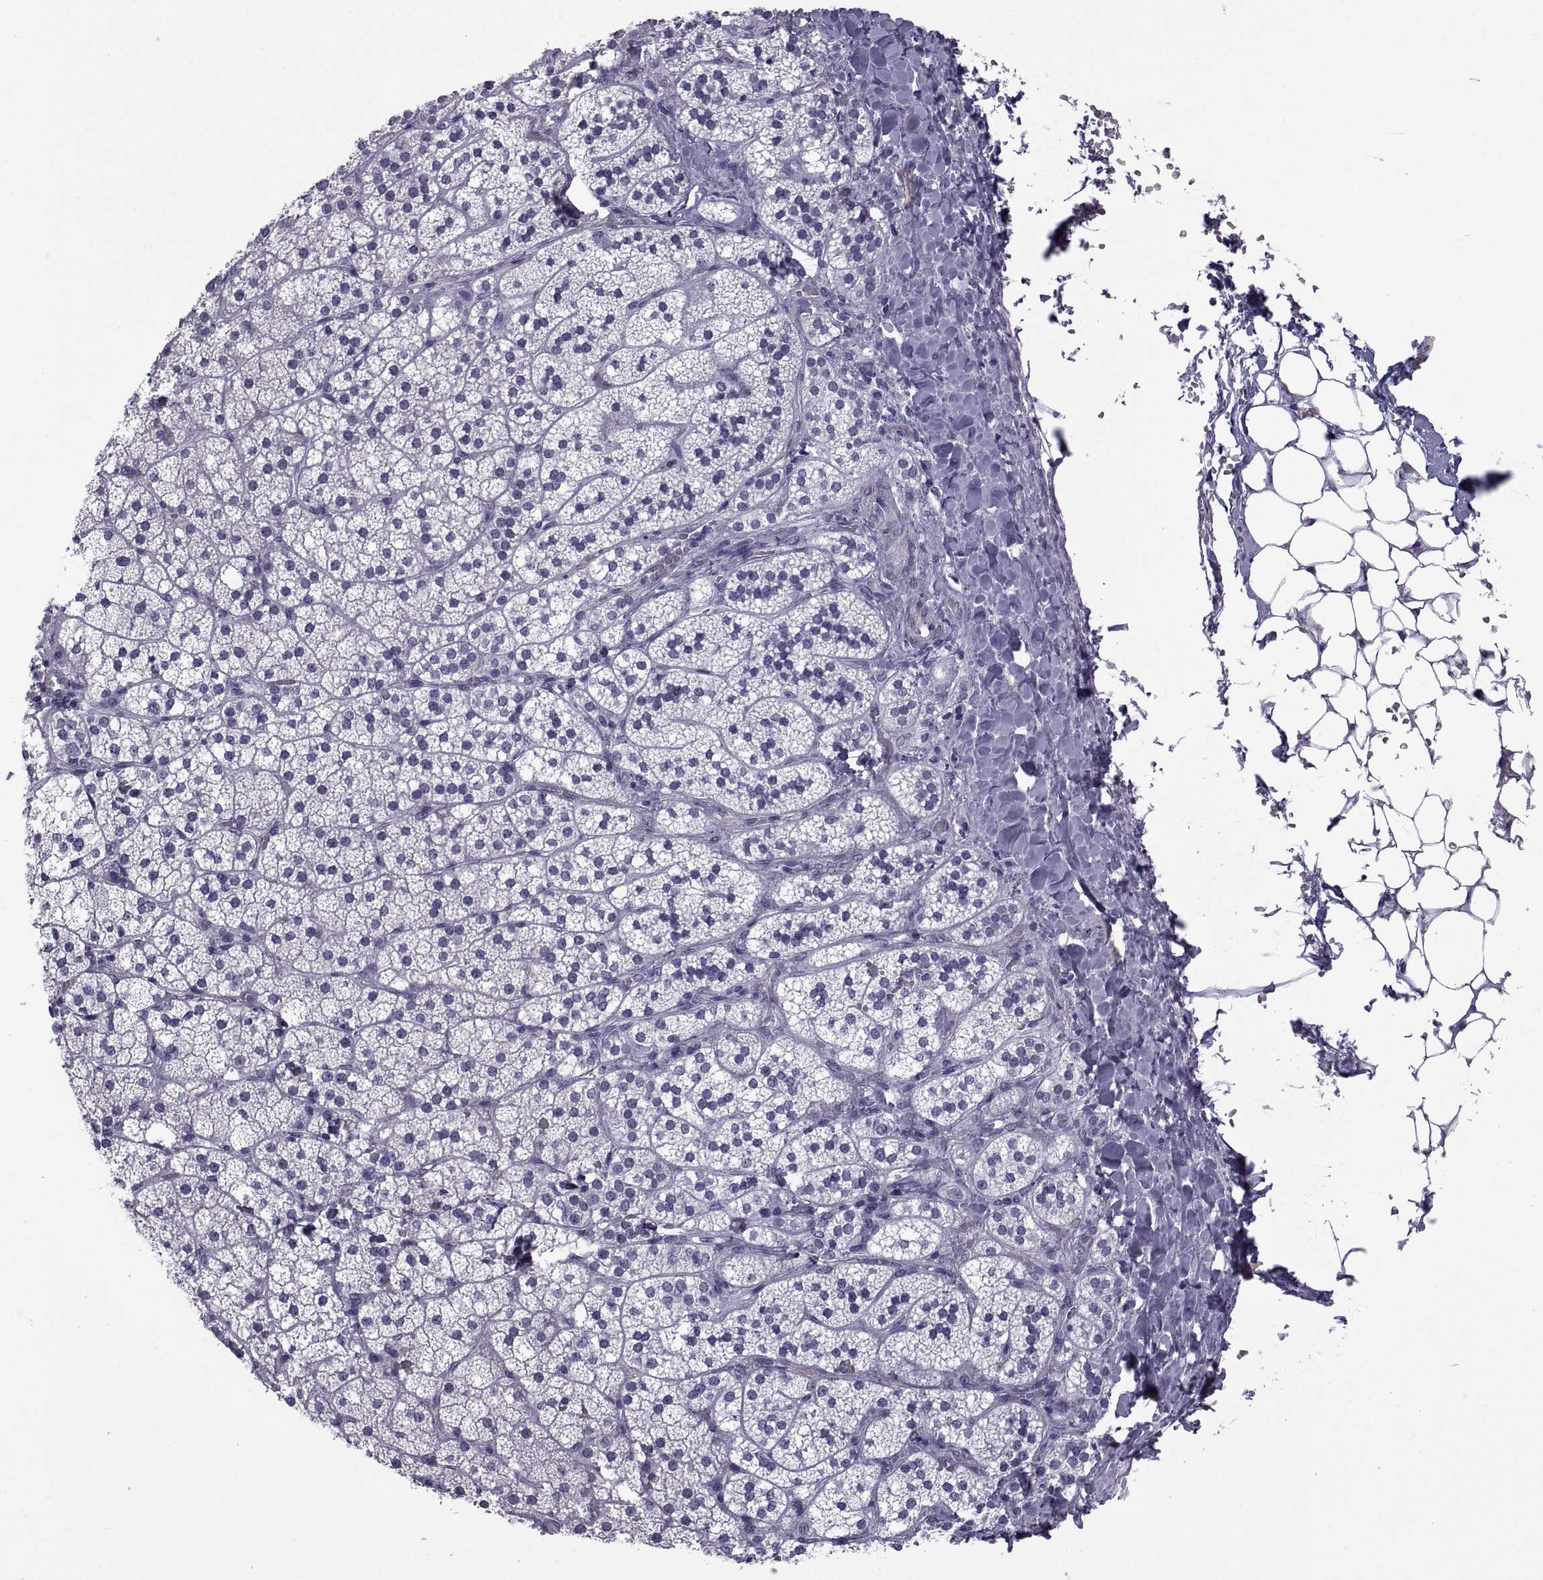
{"staining": {"intensity": "negative", "quantity": "none", "location": "none"}, "tissue": "adrenal gland", "cell_type": "Glandular cells", "image_type": "normal", "snomed": [{"axis": "morphology", "description": "Normal tissue, NOS"}, {"axis": "topography", "description": "Adrenal gland"}], "caption": "A micrograph of human adrenal gland is negative for staining in glandular cells.", "gene": "MAGEB1", "patient": {"sex": "male", "age": 53}}